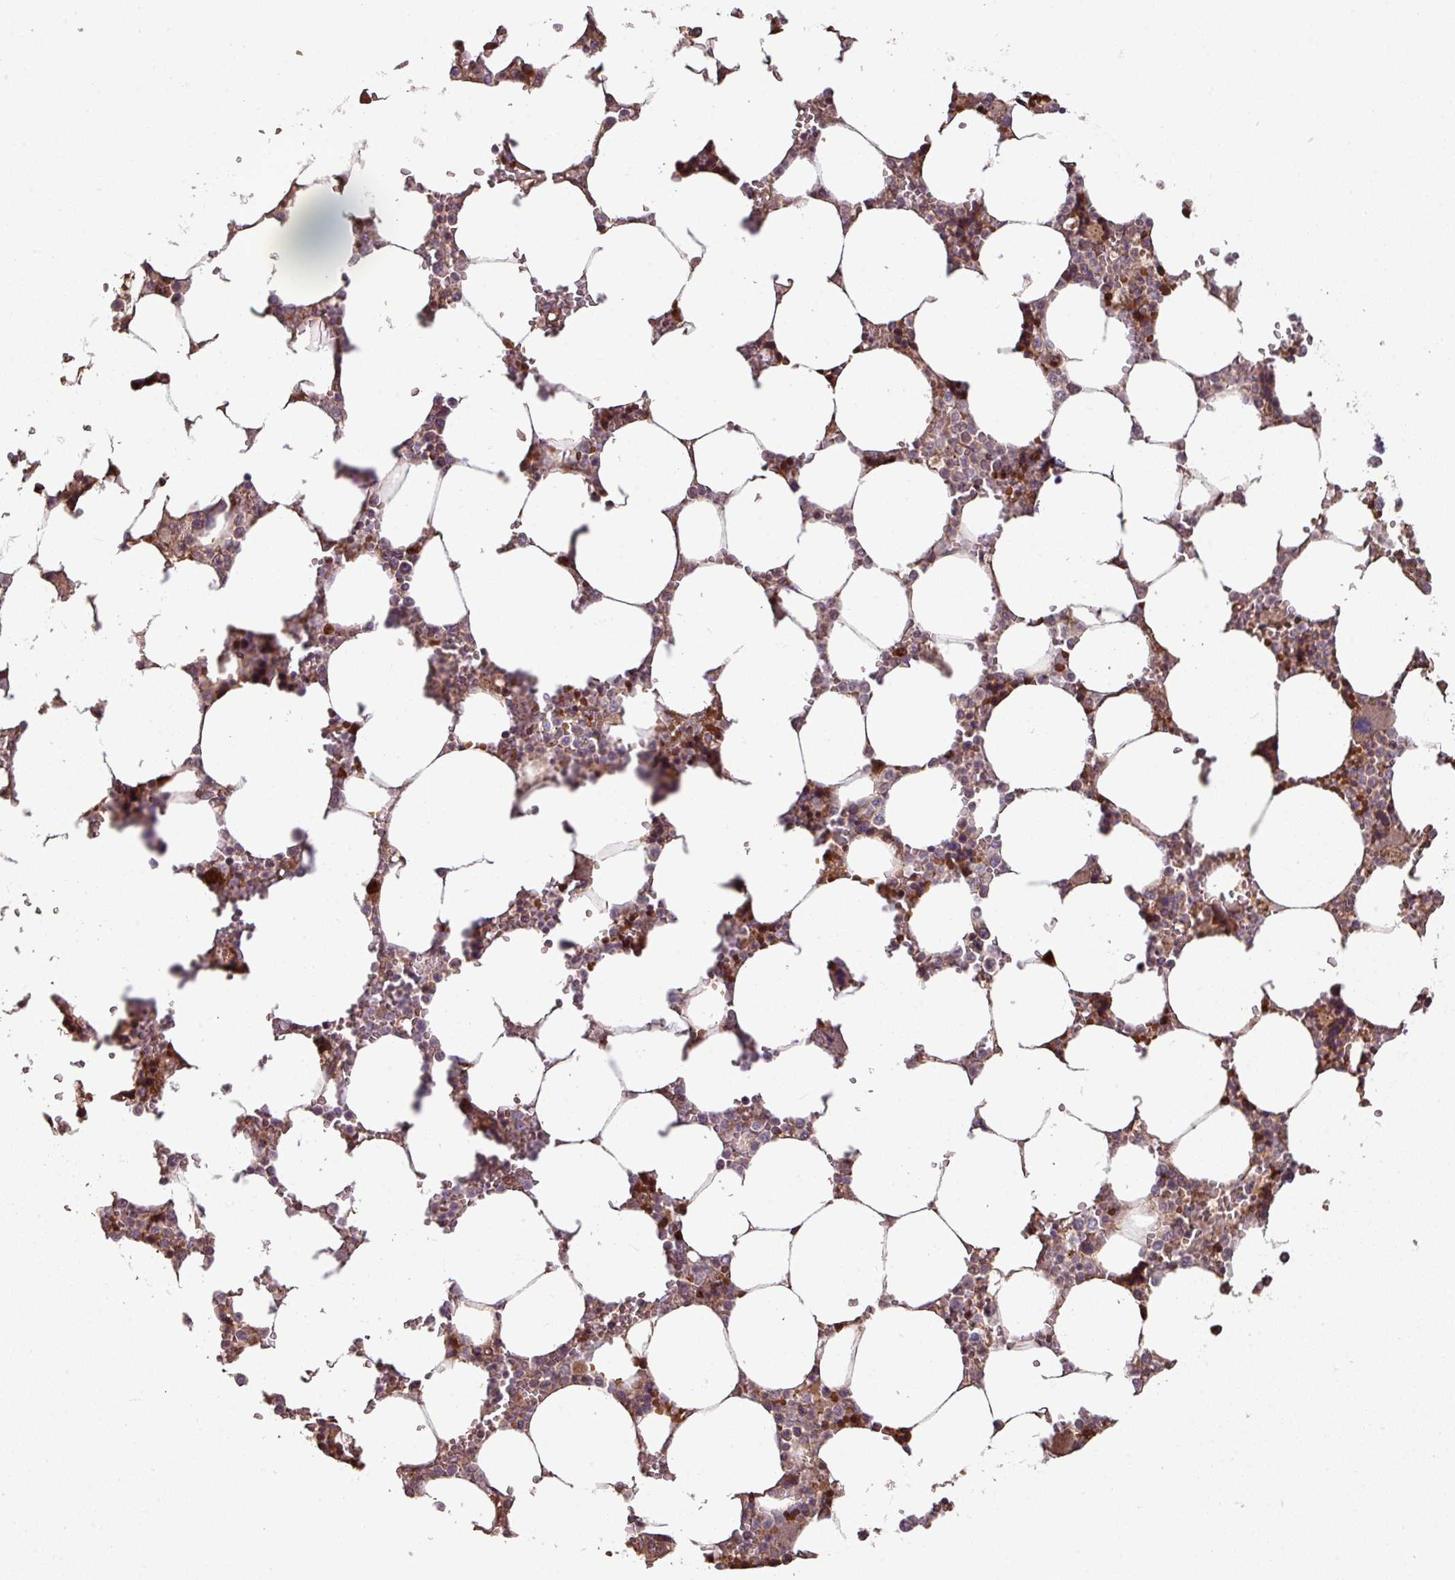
{"staining": {"intensity": "moderate", "quantity": ">75%", "location": "cytoplasmic/membranous"}, "tissue": "bone marrow", "cell_type": "Hematopoietic cells", "image_type": "normal", "snomed": [{"axis": "morphology", "description": "Normal tissue, NOS"}, {"axis": "topography", "description": "Bone marrow"}], "caption": "Moderate cytoplasmic/membranous protein staining is present in approximately >75% of hematopoietic cells in bone marrow.", "gene": "NHSL2", "patient": {"sex": "male", "age": 64}}